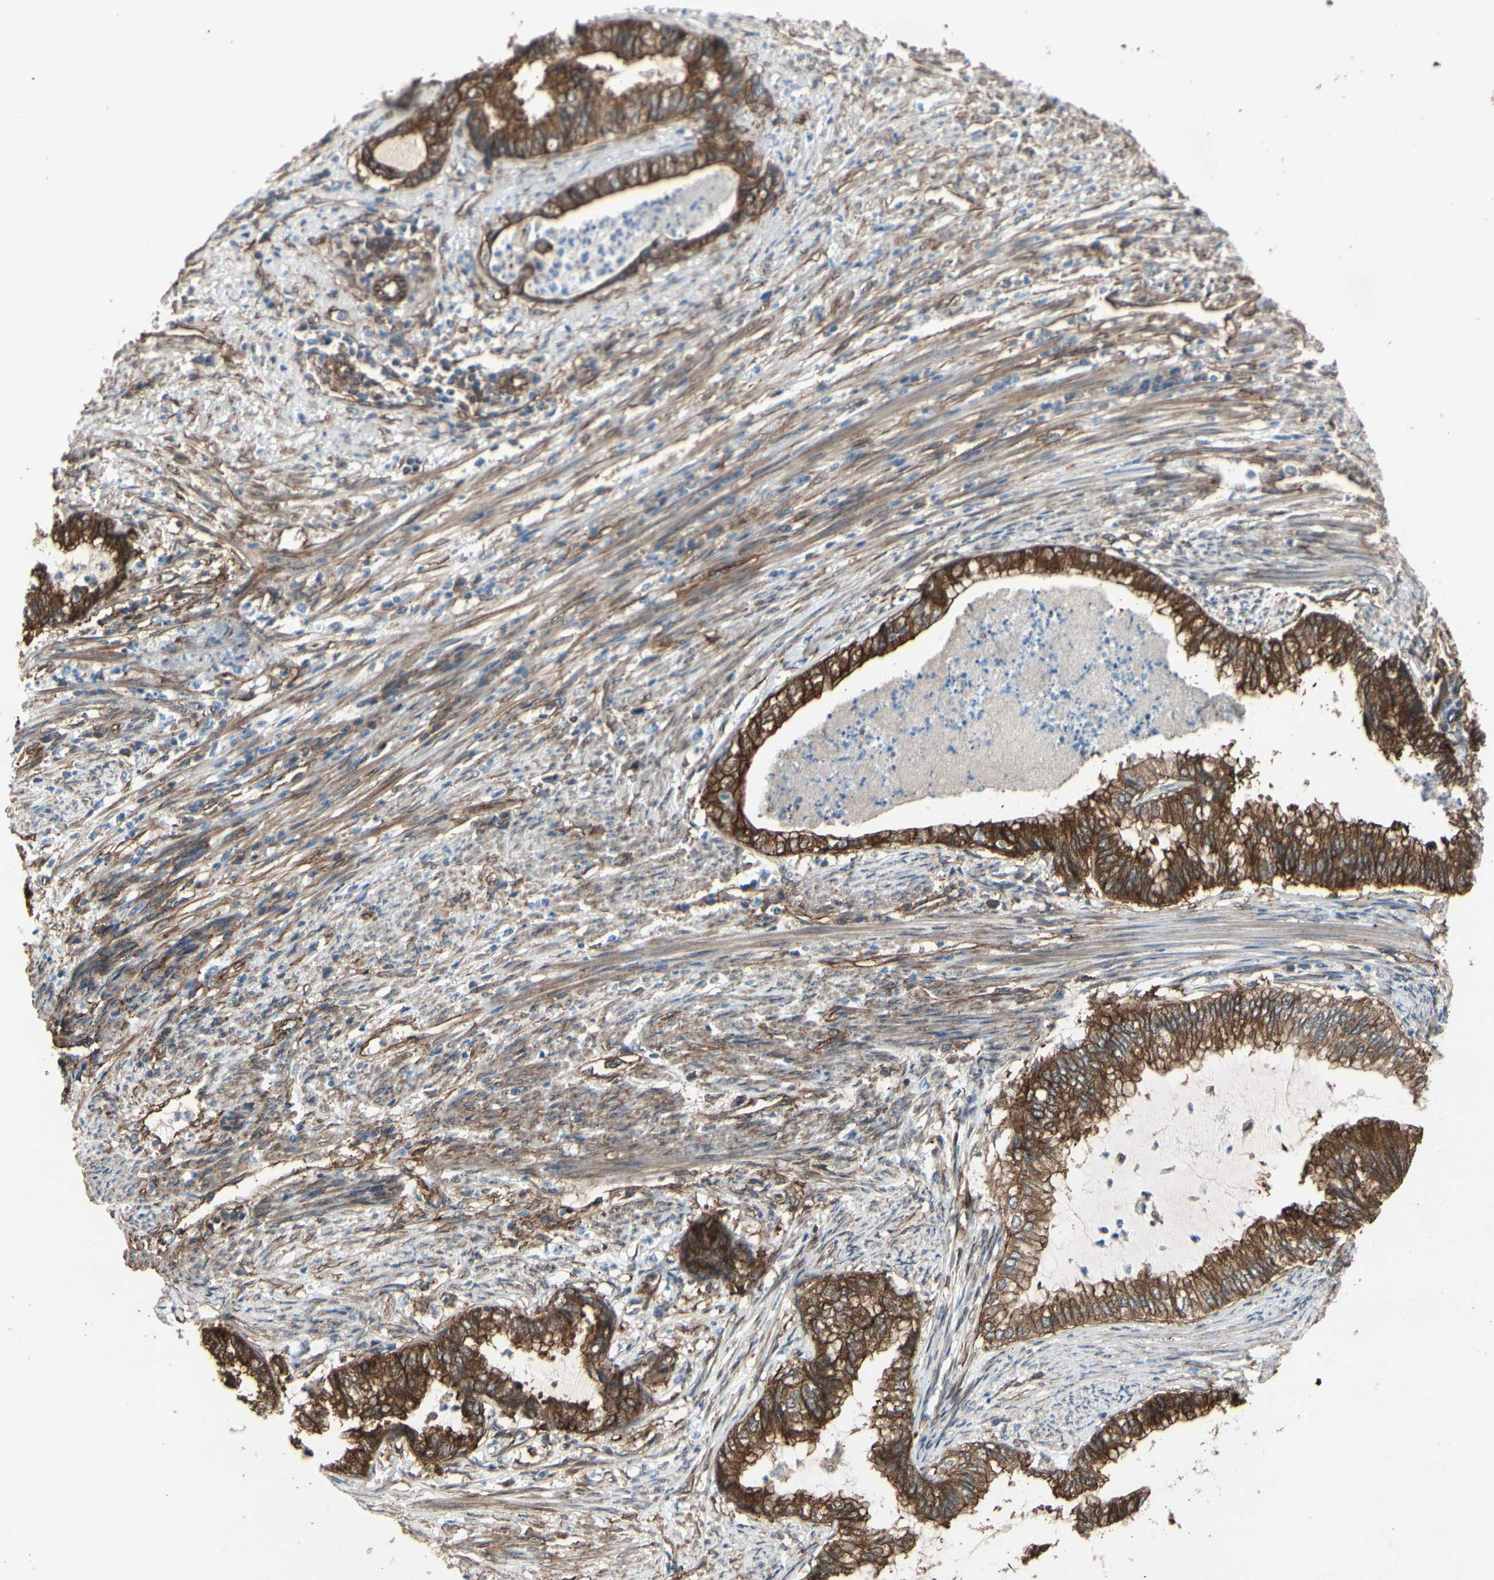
{"staining": {"intensity": "moderate", "quantity": ">75%", "location": "cytoplasmic/membranous"}, "tissue": "endometrial cancer", "cell_type": "Tumor cells", "image_type": "cancer", "snomed": [{"axis": "morphology", "description": "Adenocarcinoma, NOS"}, {"axis": "topography", "description": "Endometrium"}], "caption": "Tumor cells show medium levels of moderate cytoplasmic/membranous staining in about >75% of cells in endometrial adenocarcinoma.", "gene": "CTTNBP2", "patient": {"sex": "female", "age": 79}}